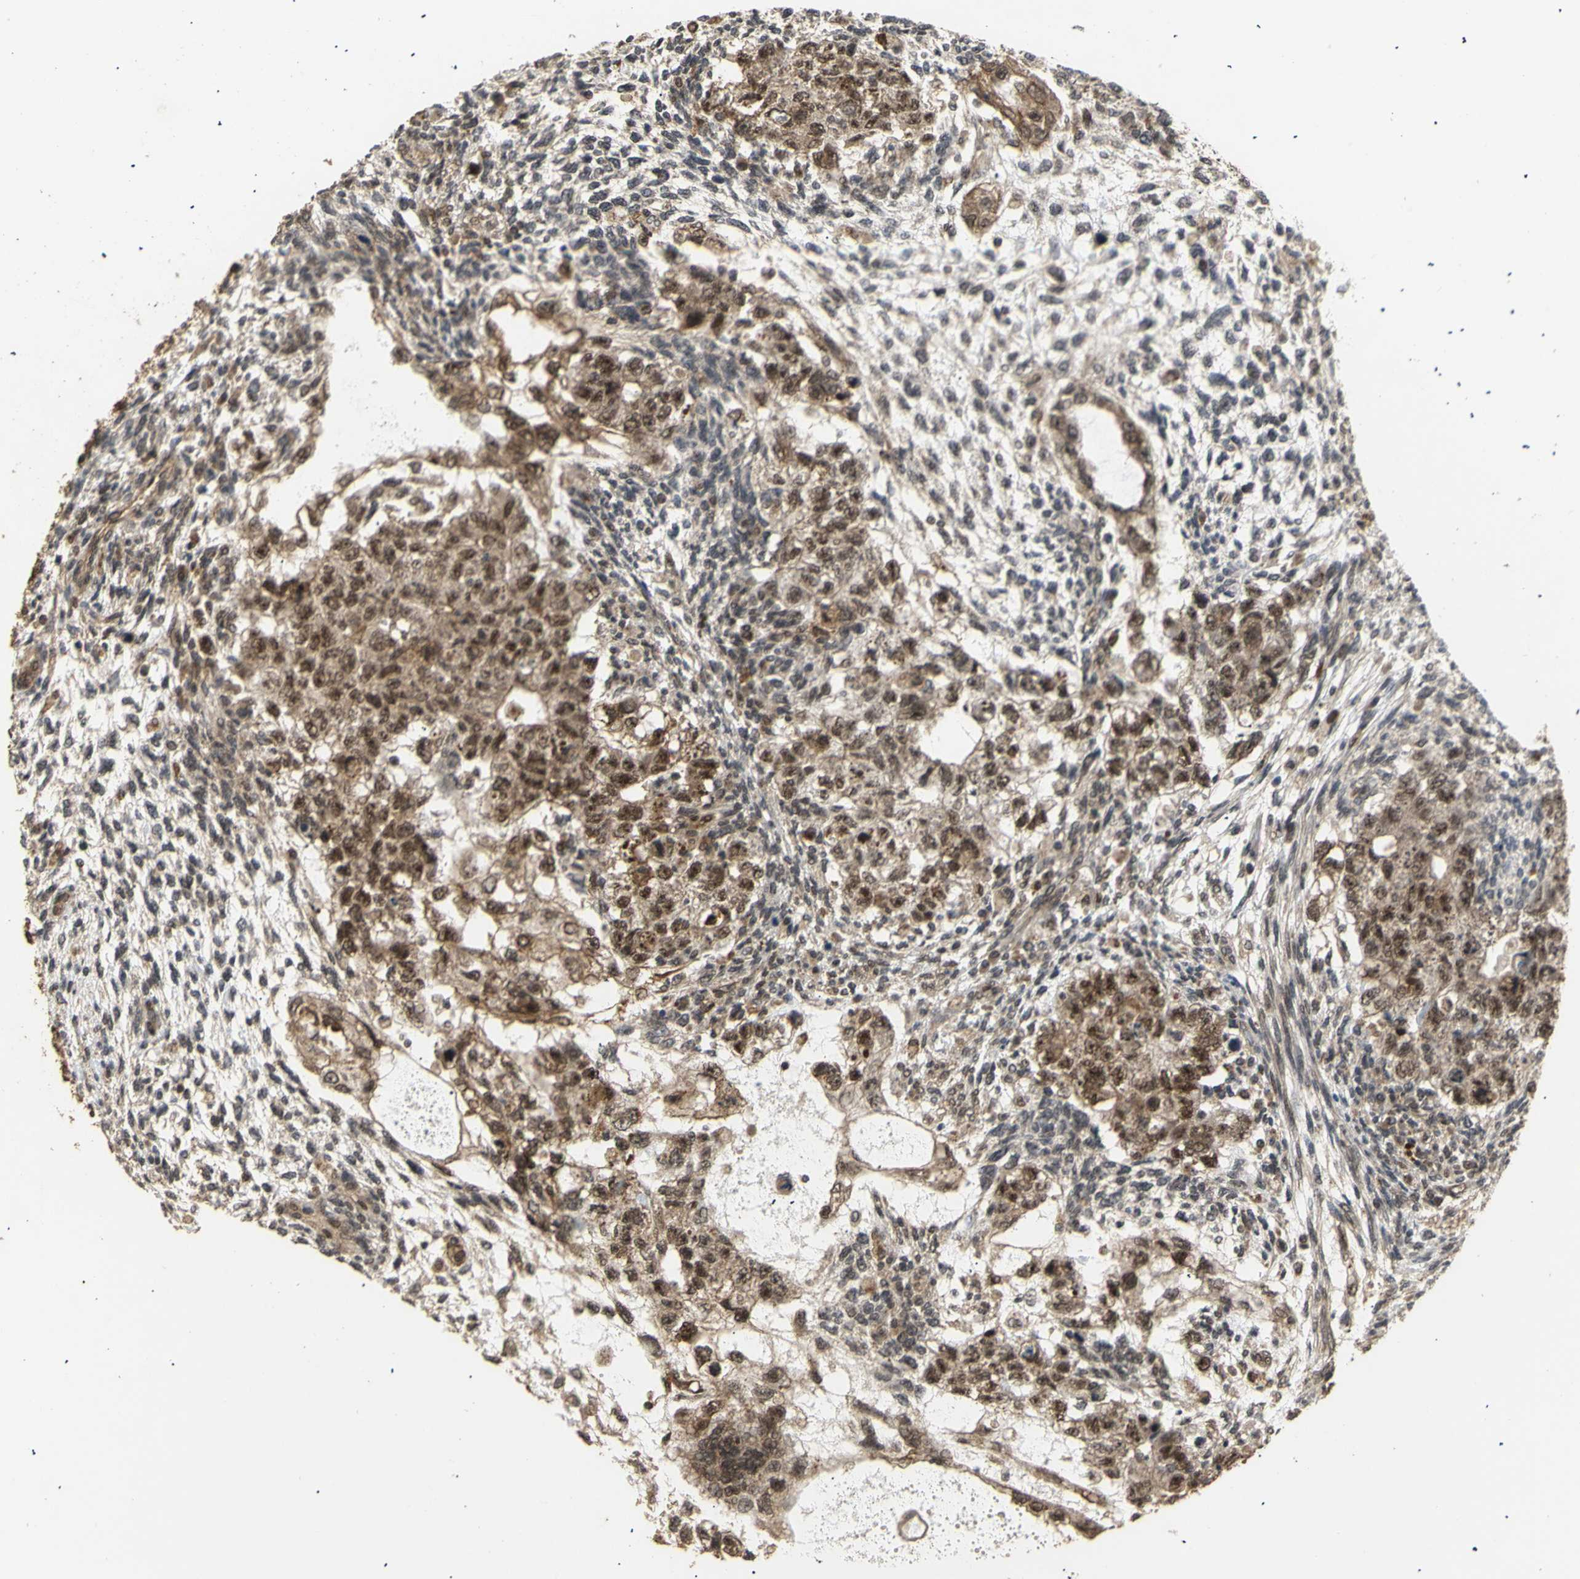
{"staining": {"intensity": "moderate", "quantity": ">75%", "location": "cytoplasmic/membranous,nuclear"}, "tissue": "testis cancer", "cell_type": "Tumor cells", "image_type": "cancer", "snomed": [{"axis": "morphology", "description": "Normal tissue, NOS"}, {"axis": "morphology", "description": "Carcinoma, Embryonal, NOS"}, {"axis": "topography", "description": "Testis"}], "caption": "High-magnification brightfield microscopy of embryonal carcinoma (testis) stained with DAB (3,3'-diaminobenzidine) (brown) and counterstained with hematoxylin (blue). tumor cells exhibit moderate cytoplasmic/membranous and nuclear staining is identified in approximately>75% of cells.", "gene": "GTF2E2", "patient": {"sex": "male", "age": 36}}